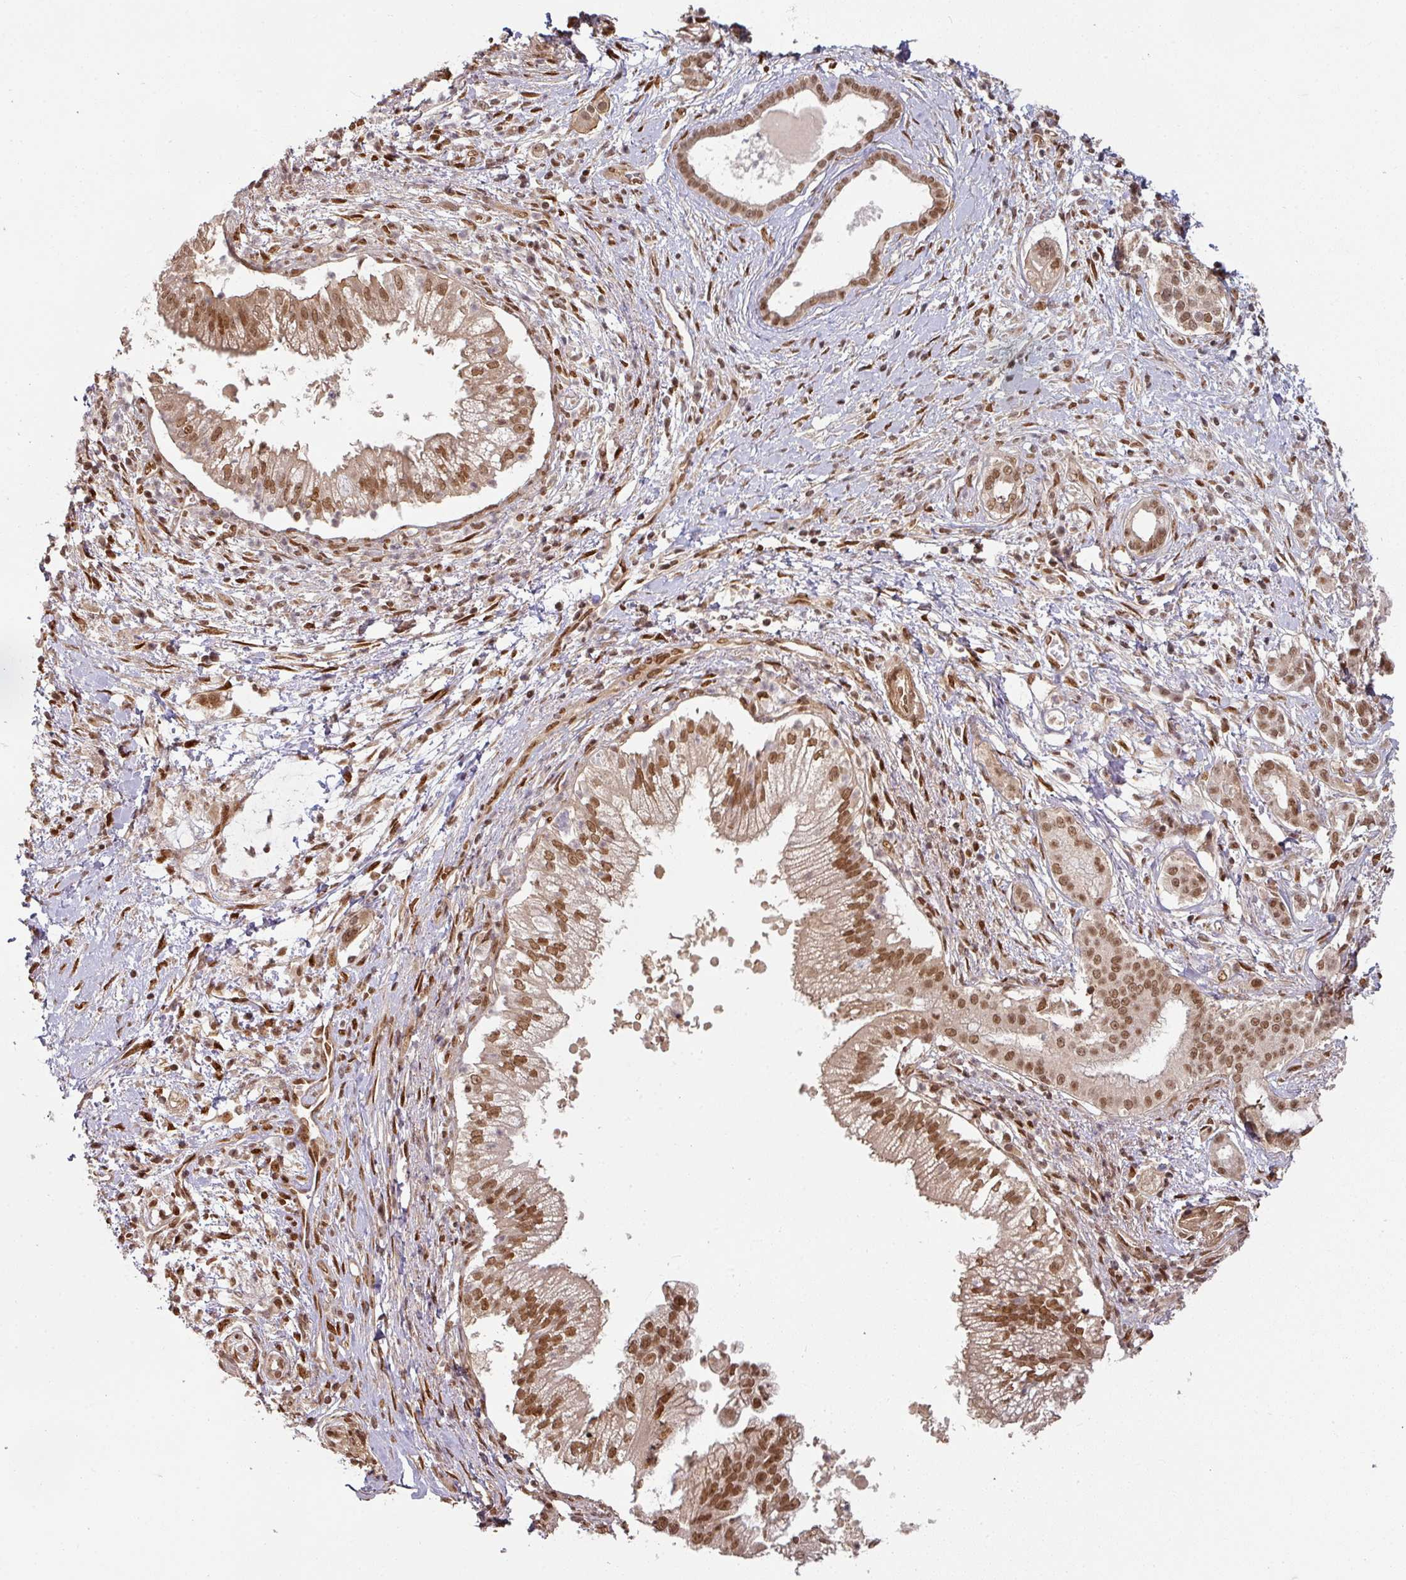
{"staining": {"intensity": "moderate", "quantity": ">75%", "location": "nuclear"}, "tissue": "pancreatic cancer", "cell_type": "Tumor cells", "image_type": "cancer", "snomed": [{"axis": "morphology", "description": "Adenocarcinoma, NOS"}, {"axis": "topography", "description": "Pancreas"}], "caption": "Immunohistochemistry (IHC) photomicrograph of human pancreatic adenocarcinoma stained for a protein (brown), which displays medium levels of moderate nuclear positivity in approximately >75% of tumor cells.", "gene": "SIK3", "patient": {"sex": "male", "age": 70}}